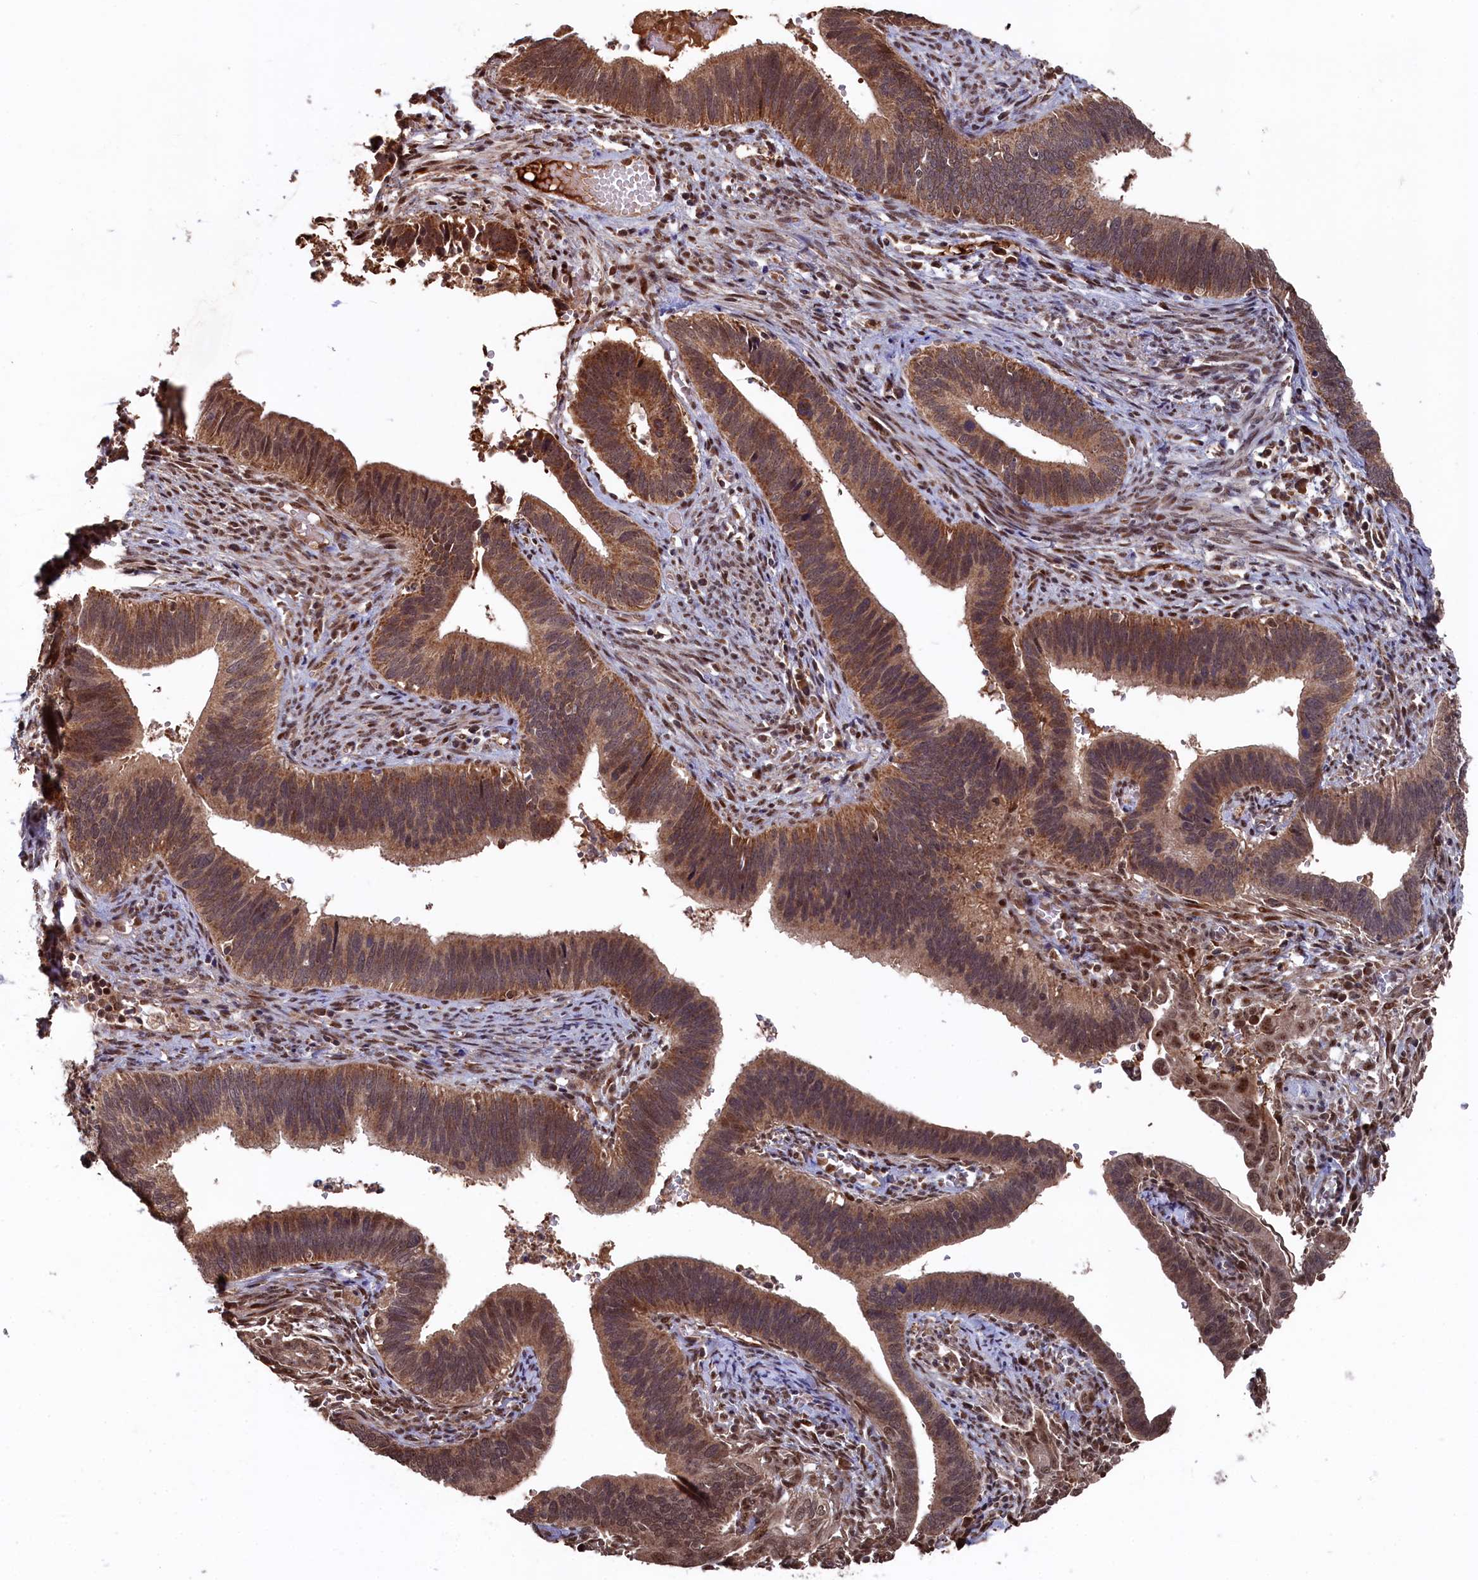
{"staining": {"intensity": "moderate", "quantity": ">75%", "location": "cytoplasmic/membranous,nuclear"}, "tissue": "cervical cancer", "cell_type": "Tumor cells", "image_type": "cancer", "snomed": [{"axis": "morphology", "description": "Adenocarcinoma, NOS"}, {"axis": "topography", "description": "Cervix"}], "caption": "High-magnification brightfield microscopy of cervical adenocarcinoma stained with DAB (3,3'-diaminobenzidine) (brown) and counterstained with hematoxylin (blue). tumor cells exhibit moderate cytoplasmic/membranous and nuclear expression is appreciated in approximately>75% of cells.", "gene": "CLPX", "patient": {"sex": "female", "age": 42}}